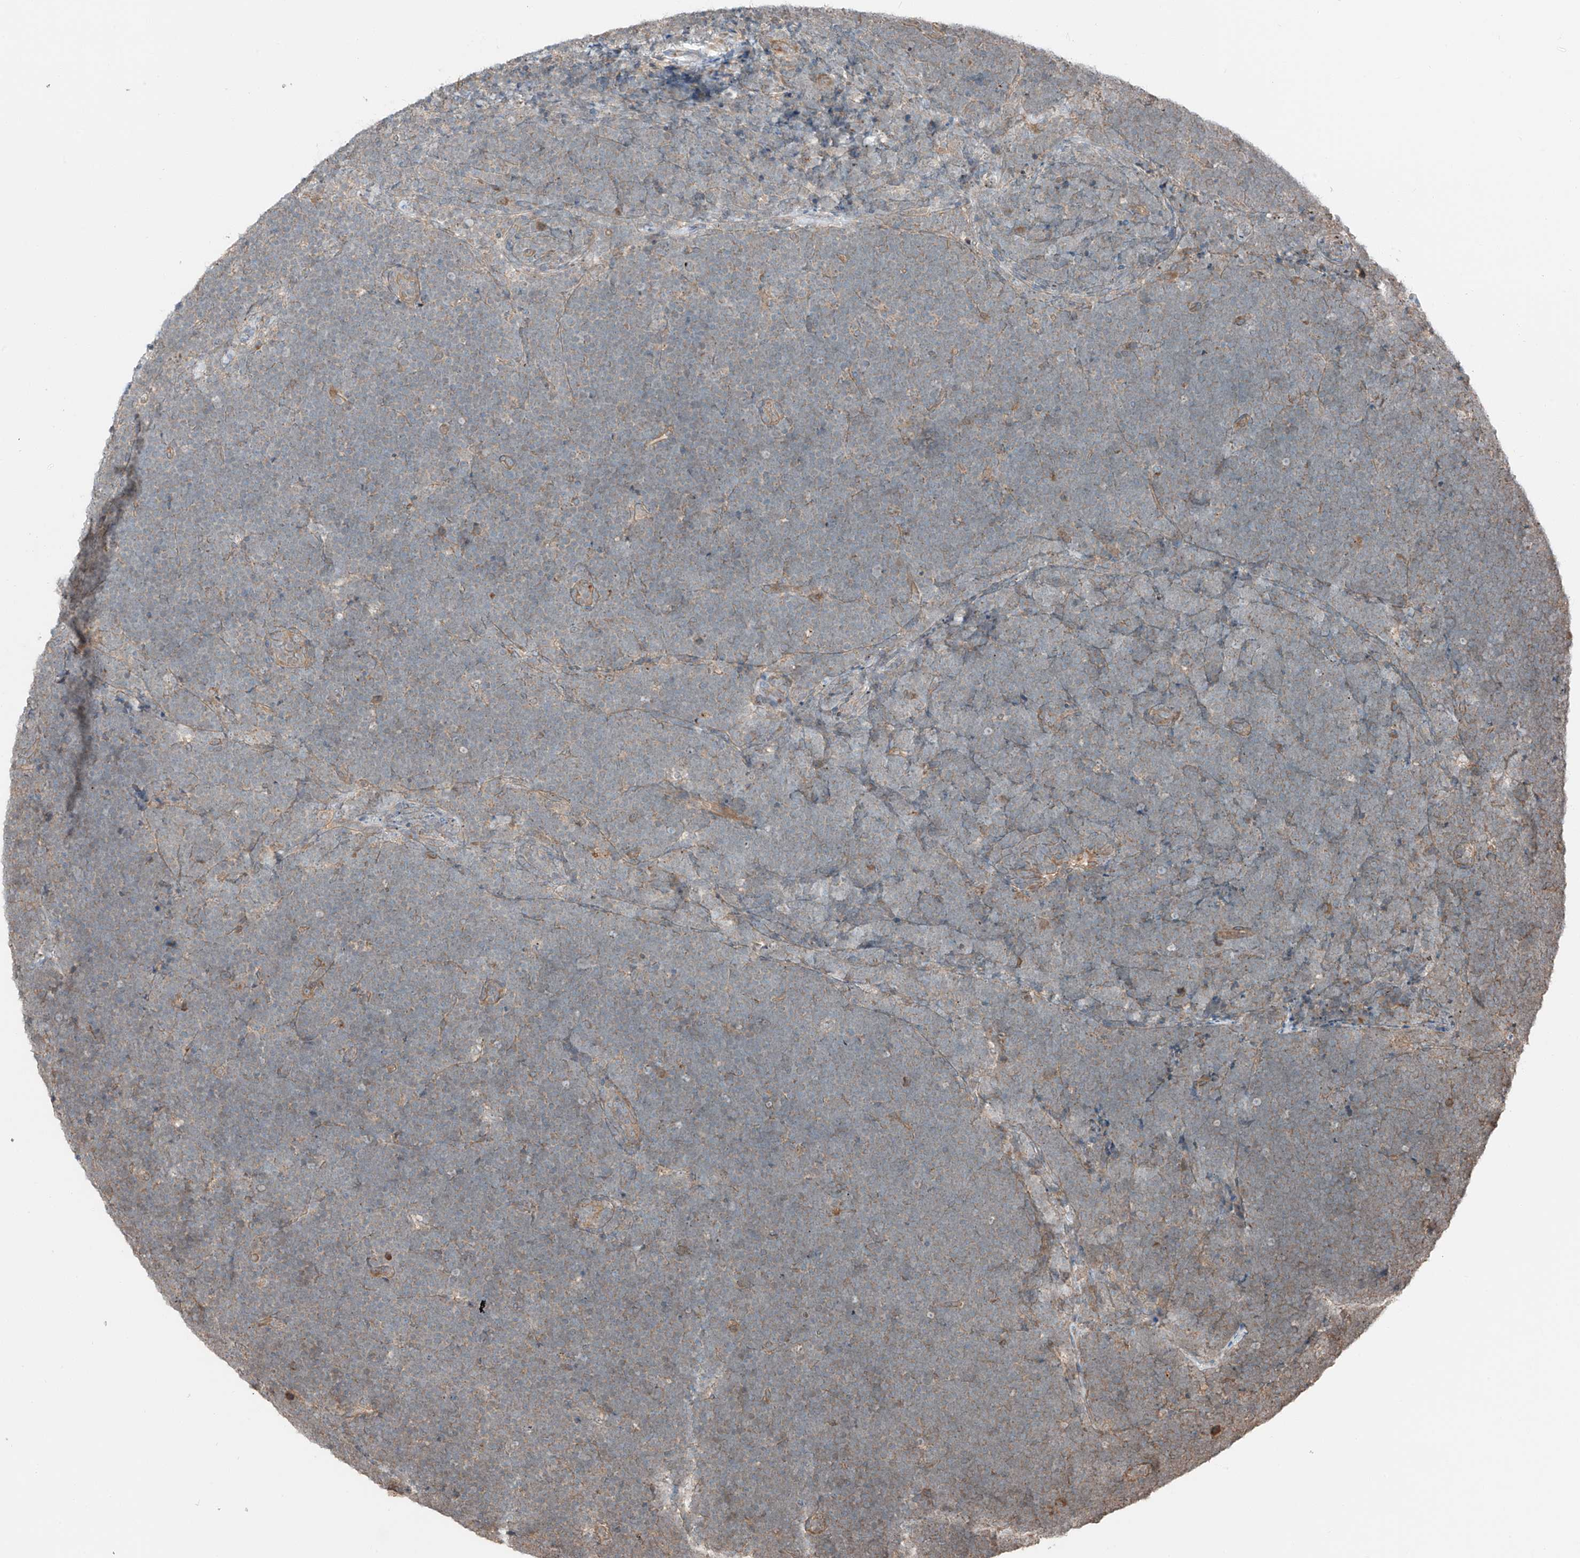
{"staining": {"intensity": "weak", "quantity": "25%-75%", "location": "cytoplasmic/membranous"}, "tissue": "lymphoma", "cell_type": "Tumor cells", "image_type": "cancer", "snomed": [{"axis": "morphology", "description": "Malignant lymphoma, non-Hodgkin's type, High grade"}, {"axis": "topography", "description": "Lymph node"}], "caption": "Human malignant lymphoma, non-Hodgkin's type (high-grade) stained with a protein marker displays weak staining in tumor cells.", "gene": "CEP162", "patient": {"sex": "male", "age": 13}}